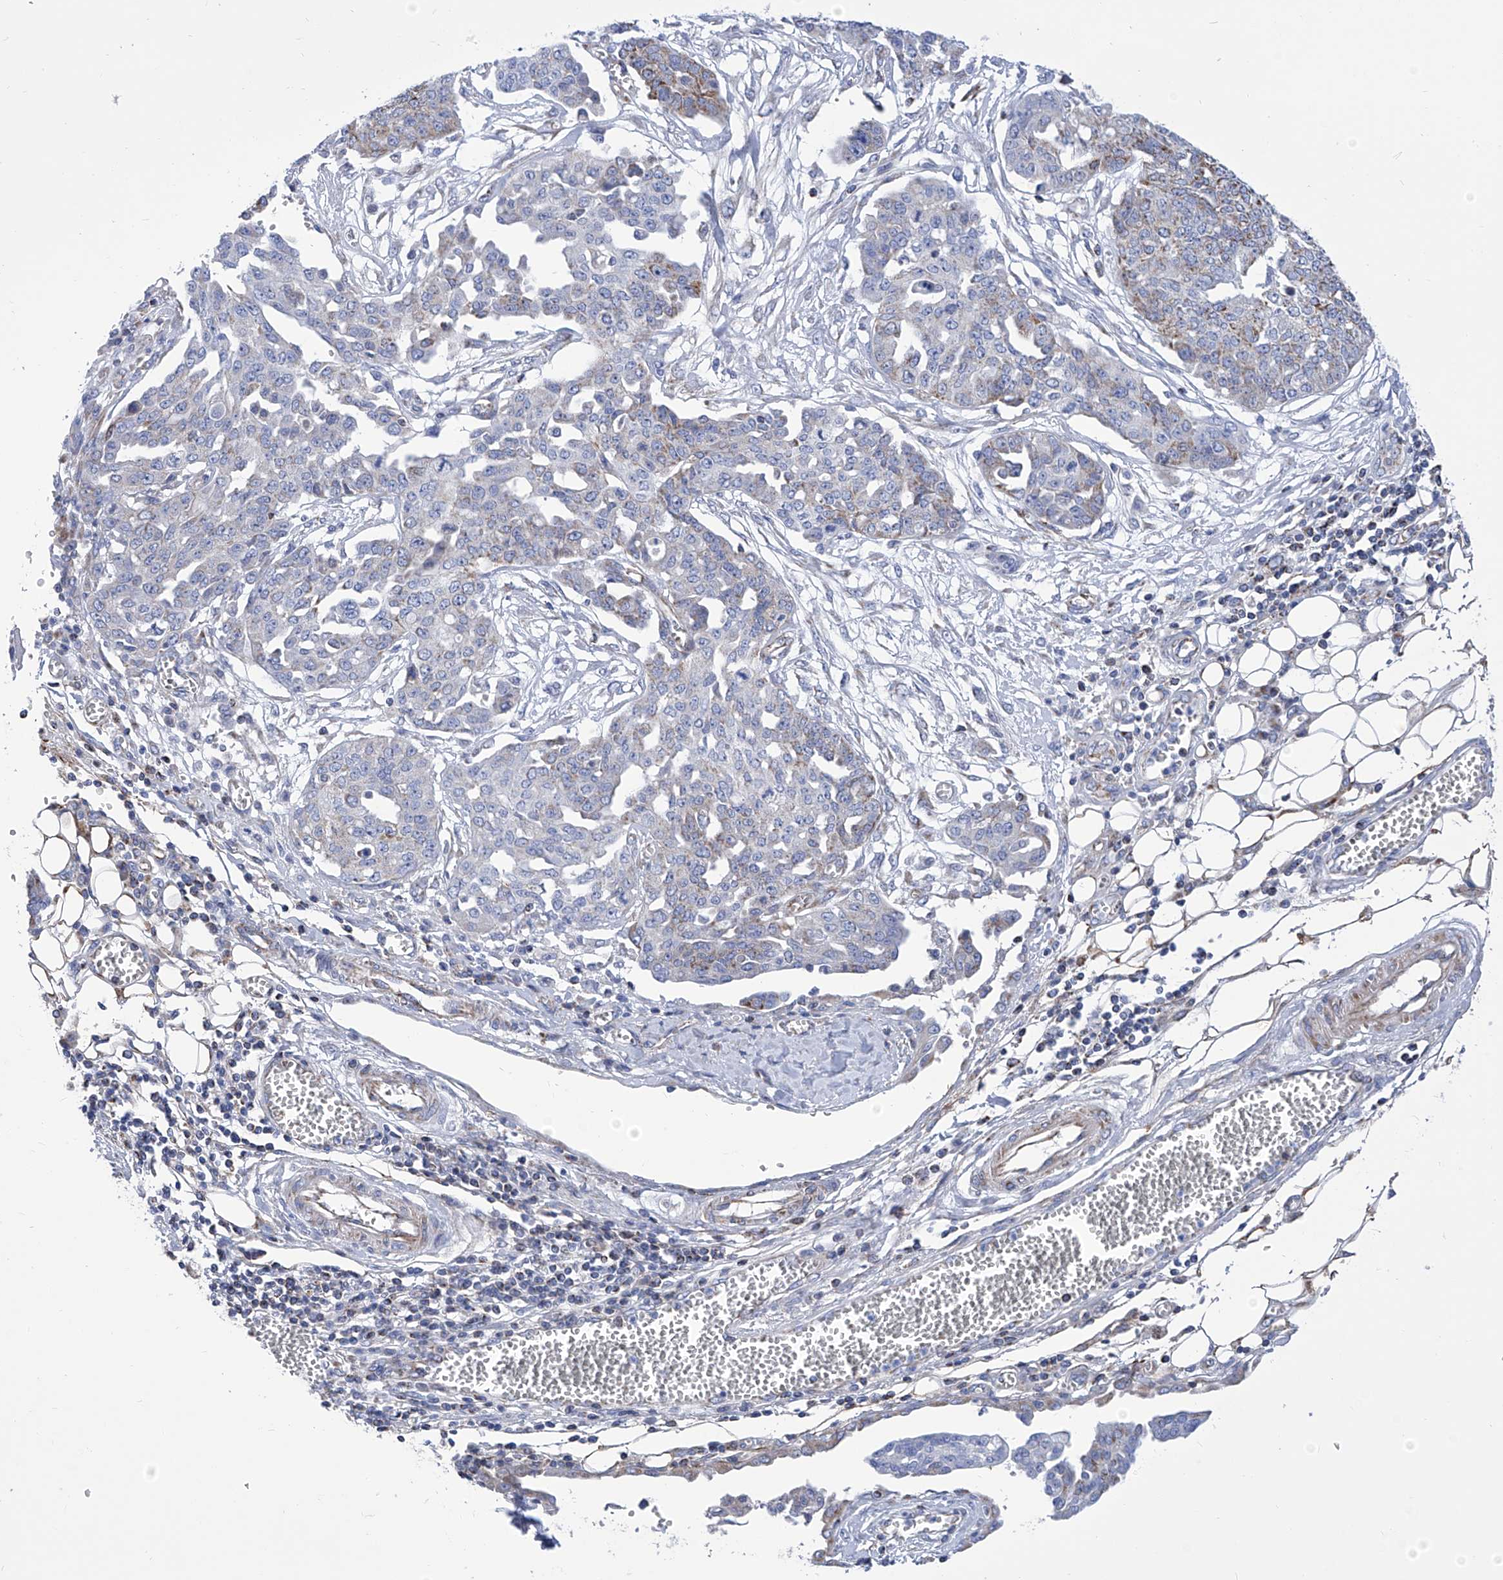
{"staining": {"intensity": "moderate", "quantity": "<25%", "location": "cytoplasmic/membranous"}, "tissue": "ovarian cancer", "cell_type": "Tumor cells", "image_type": "cancer", "snomed": [{"axis": "morphology", "description": "Cystadenocarcinoma, serous, NOS"}, {"axis": "topography", "description": "Soft tissue"}, {"axis": "topography", "description": "Ovary"}], "caption": "IHC image of ovarian cancer stained for a protein (brown), which shows low levels of moderate cytoplasmic/membranous expression in about <25% of tumor cells.", "gene": "SRBD1", "patient": {"sex": "female", "age": 57}}